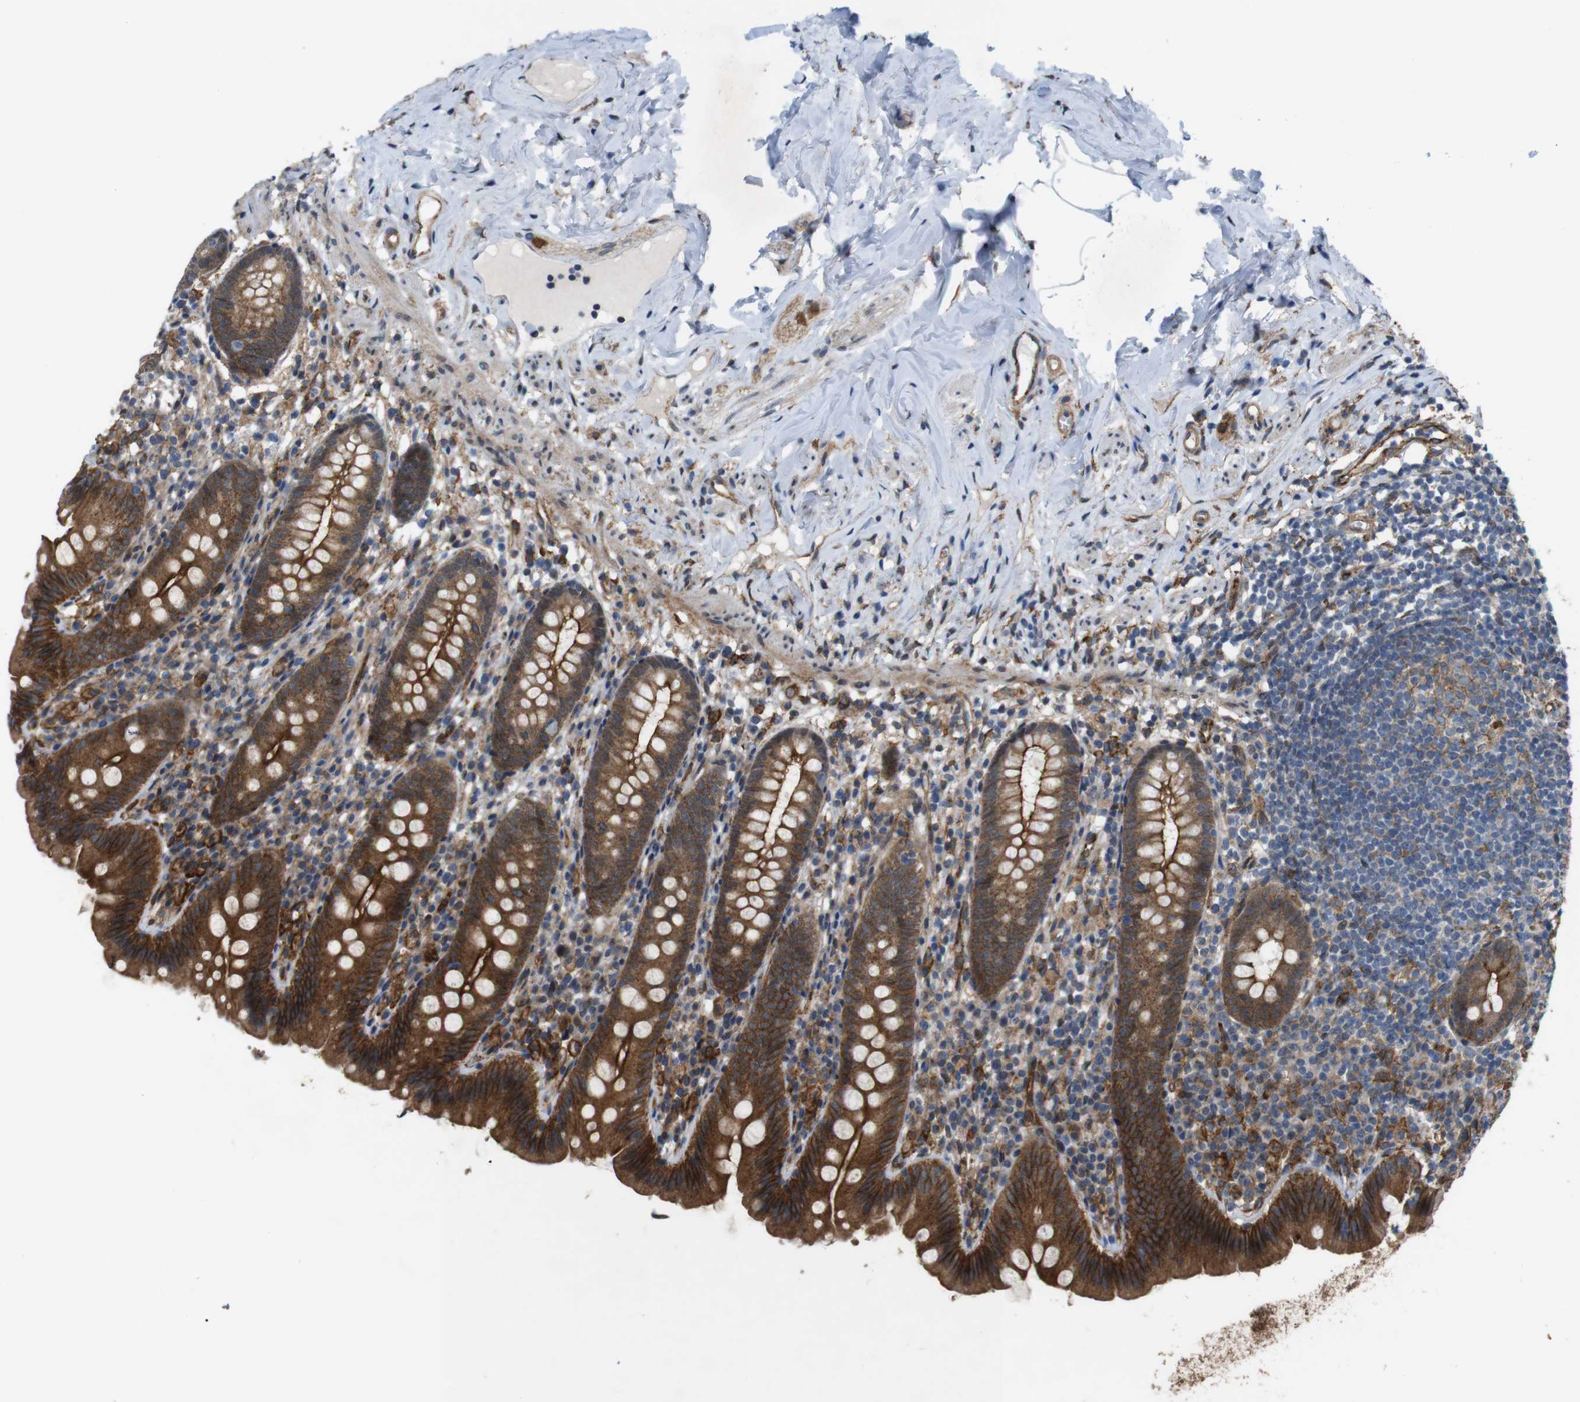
{"staining": {"intensity": "strong", "quantity": ">75%", "location": "cytoplasmic/membranous"}, "tissue": "appendix", "cell_type": "Glandular cells", "image_type": "normal", "snomed": [{"axis": "morphology", "description": "Normal tissue, NOS"}, {"axis": "topography", "description": "Appendix"}], "caption": "The photomicrograph shows a brown stain indicating the presence of a protein in the cytoplasmic/membranous of glandular cells in appendix. (IHC, brightfield microscopy, high magnification).", "gene": "PTGER4", "patient": {"sex": "male", "age": 52}}